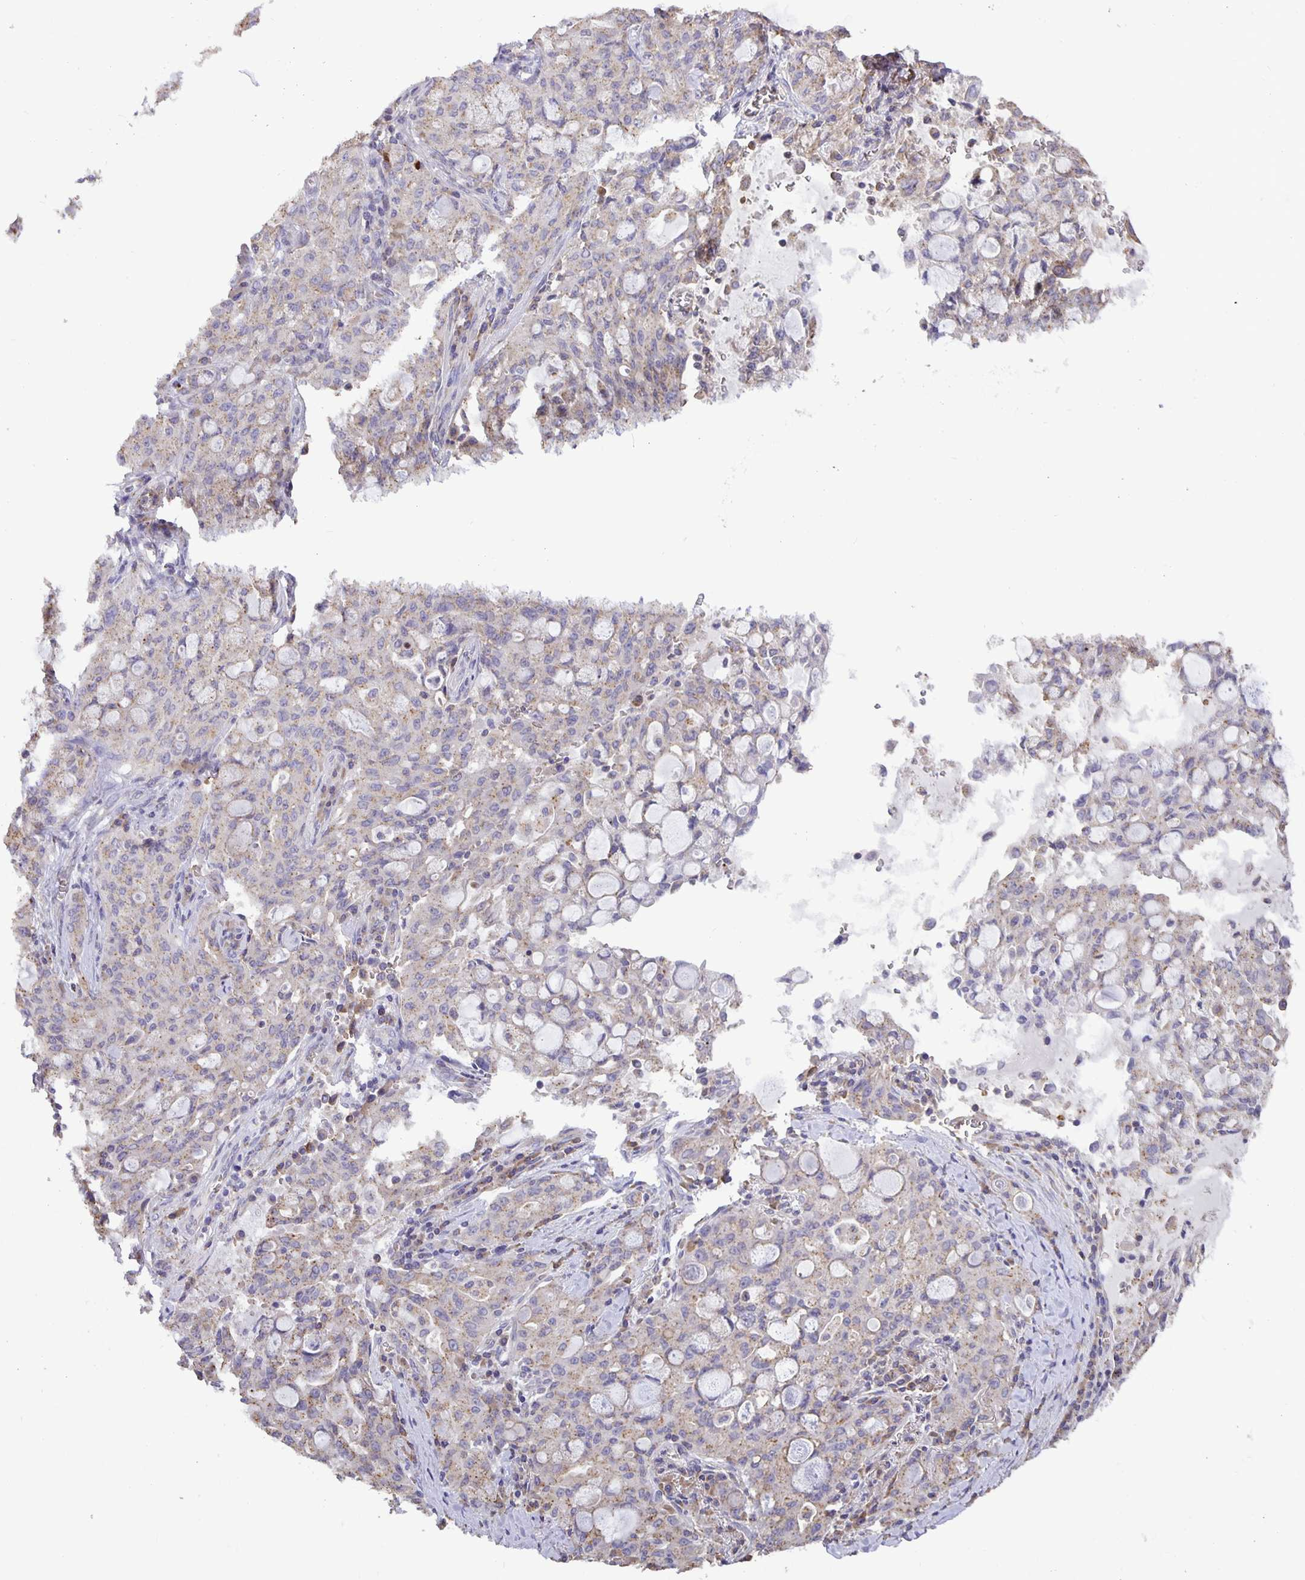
{"staining": {"intensity": "weak", "quantity": "25%-75%", "location": "cytoplasmic/membranous"}, "tissue": "lung cancer", "cell_type": "Tumor cells", "image_type": "cancer", "snomed": [{"axis": "morphology", "description": "Adenocarcinoma, NOS"}, {"axis": "topography", "description": "Lung"}], "caption": "A brown stain highlights weak cytoplasmic/membranous expression of a protein in human lung adenocarcinoma tumor cells. (DAB IHC, brown staining for protein, blue staining for nuclei).", "gene": "TMEM71", "patient": {"sex": "female", "age": 44}}